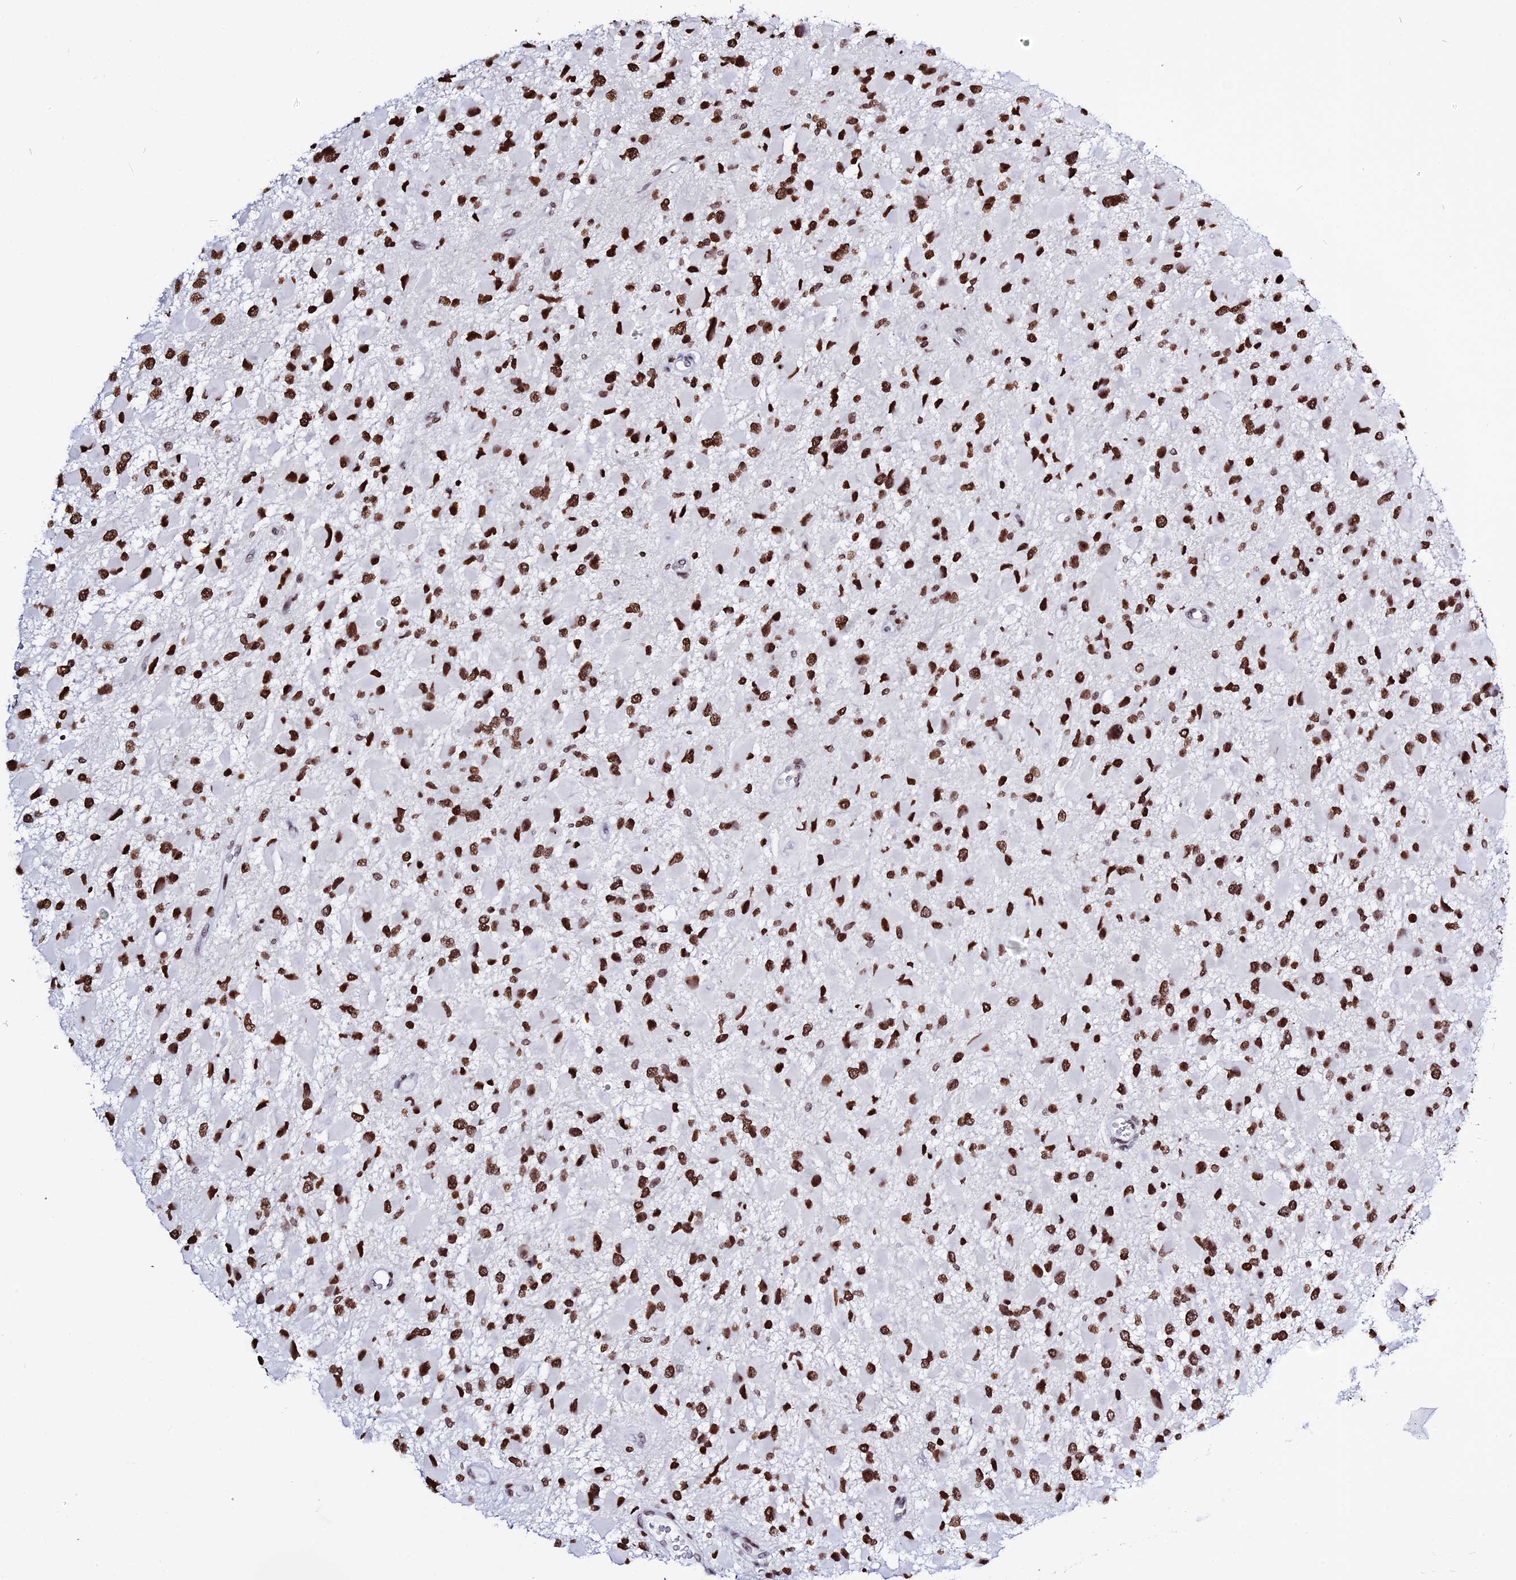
{"staining": {"intensity": "strong", "quantity": ">75%", "location": "nuclear"}, "tissue": "glioma", "cell_type": "Tumor cells", "image_type": "cancer", "snomed": [{"axis": "morphology", "description": "Glioma, malignant, High grade"}, {"axis": "topography", "description": "Brain"}], "caption": "High-grade glioma (malignant) stained for a protein (brown) exhibits strong nuclear positive expression in about >75% of tumor cells.", "gene": "MACROH2A2", "patient": {"sex": "male", "age": 53}}